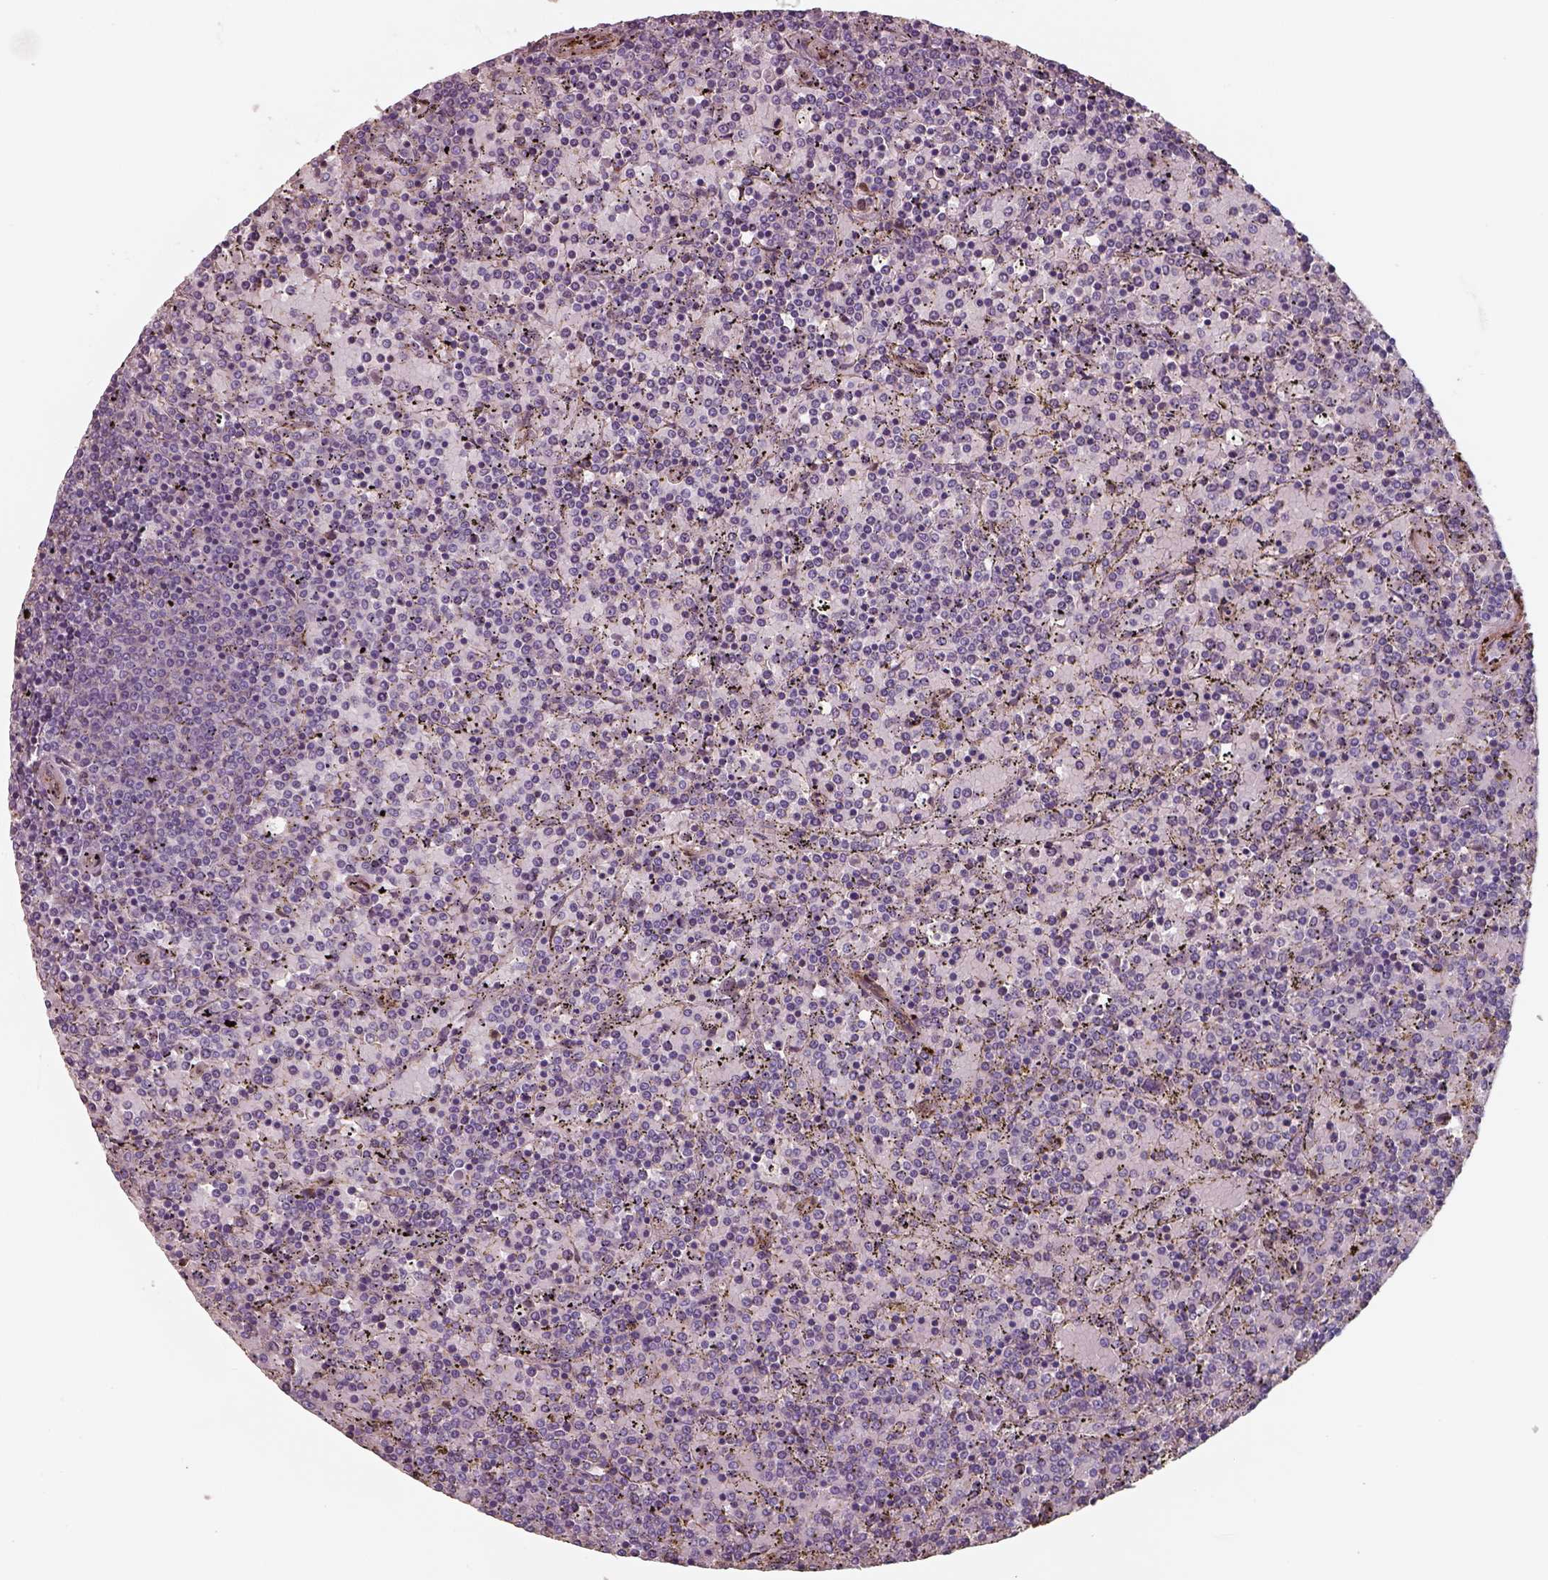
{"staining": {"intensity": "negative", "quantity": "none", "location": "none"}, "tissue": "lymphoma", "cell_type": "Tumor cells", "image_type": "cancer", "snomed": [{"axis": "morphology", "description": "Malignant lymphoma, non-Hodgkin's type, Low grade"}, {"axis": "topography", "description": "Spleen"}], "caption": "An image of human lymphoma is negative for staining in tumor cells.", "gene": "ISYNA1", "patient": {"sex": "female", "age": 77}}